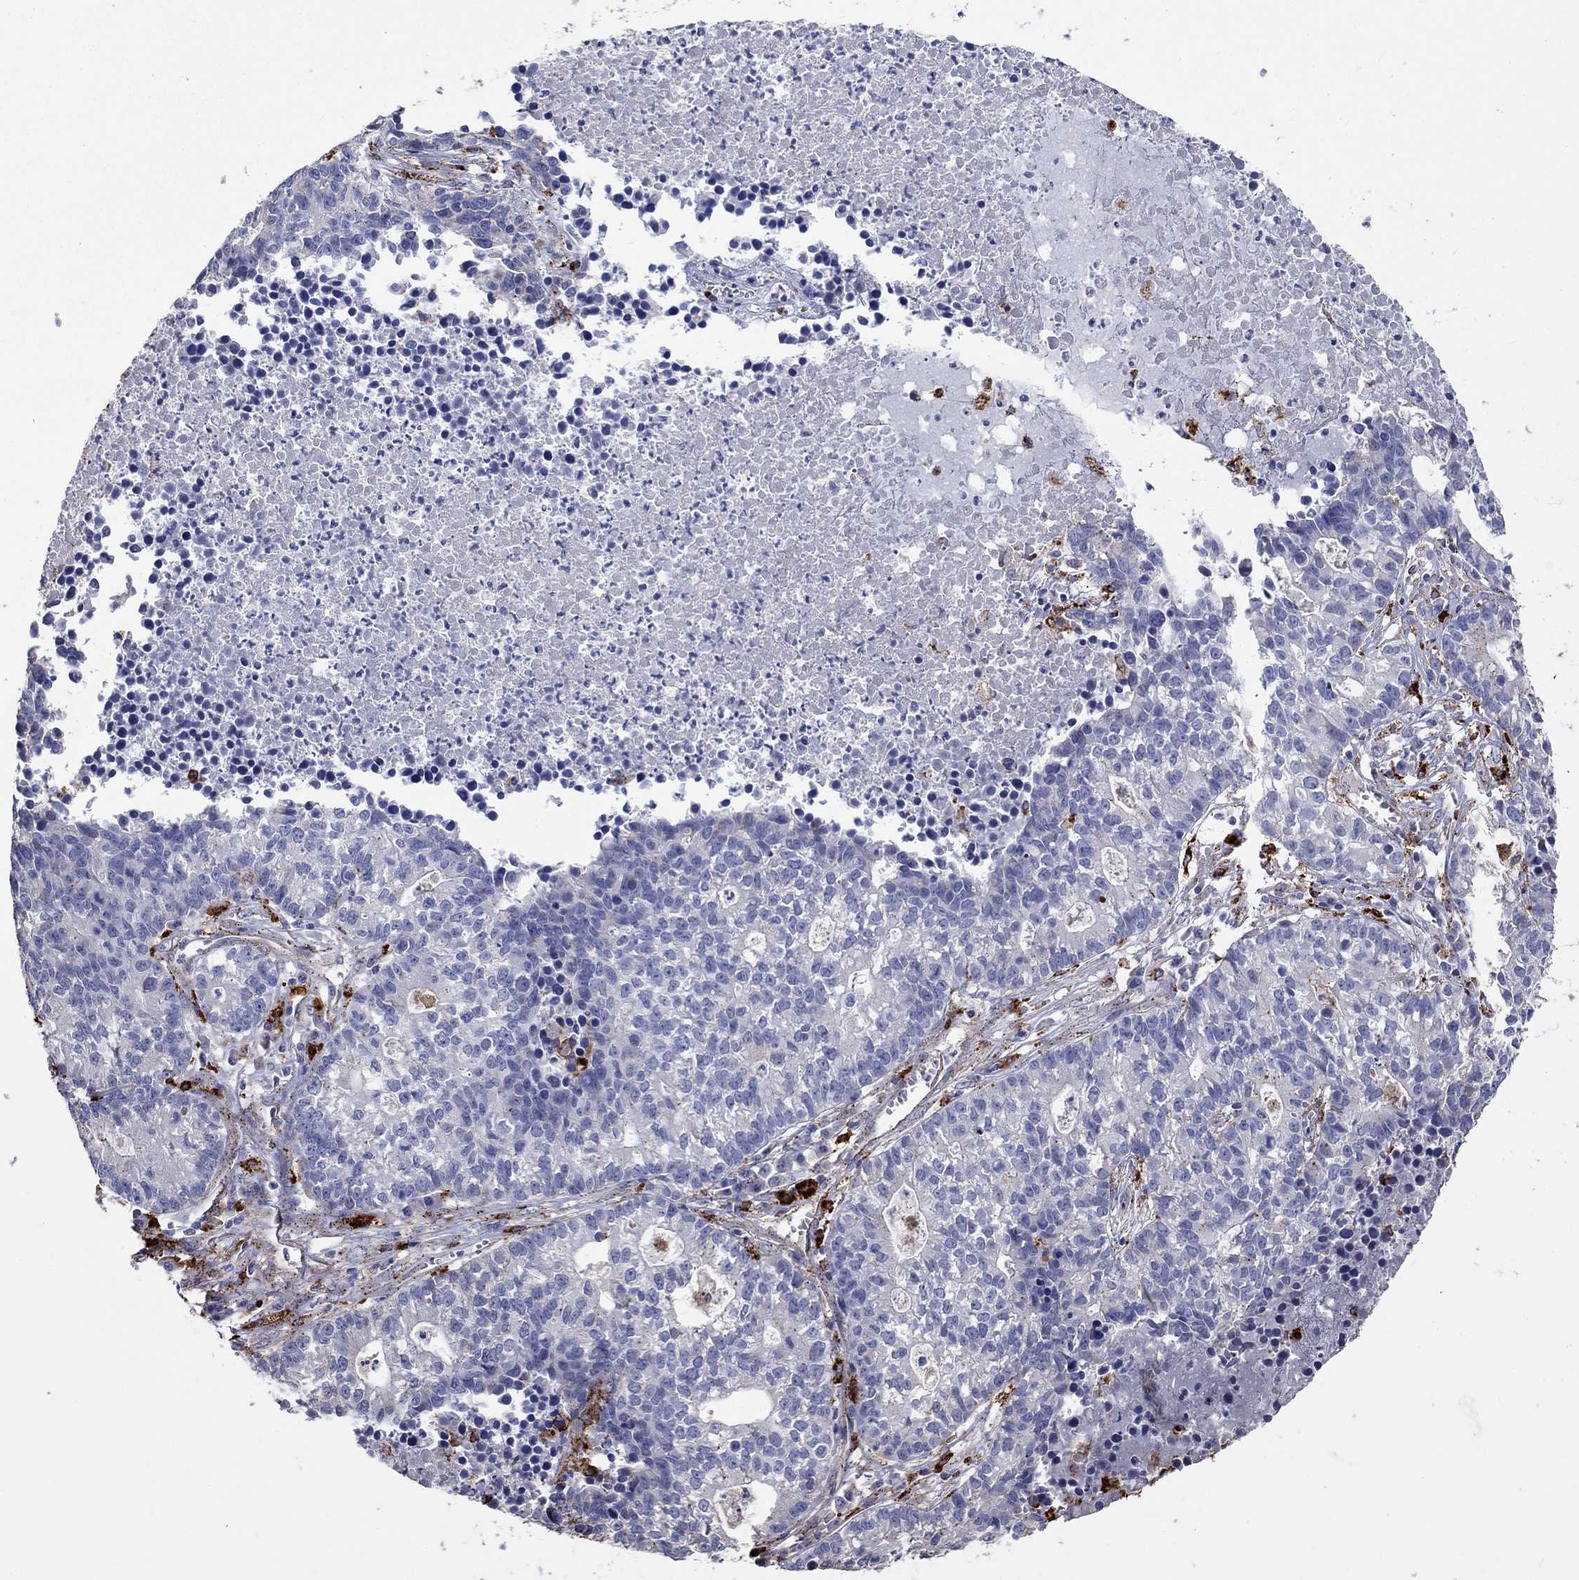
{"staining": {"intensity": "negative", "quantity": "none", "location": "none"}, "tissue": "lung cancer", "cell_type": "Tumor cells", "image_type": "cancer", "snomed": [{"axis": "morphology", "description": "Adenocarcinoma, NOS"}, {"axis": "topography", "description": "Lung"}], "caption": "Tumor cells show no significant staining in adenocarcinoma (lung).", "gene": "CTSB", "patient": {"sex": "male", "age": 57}}